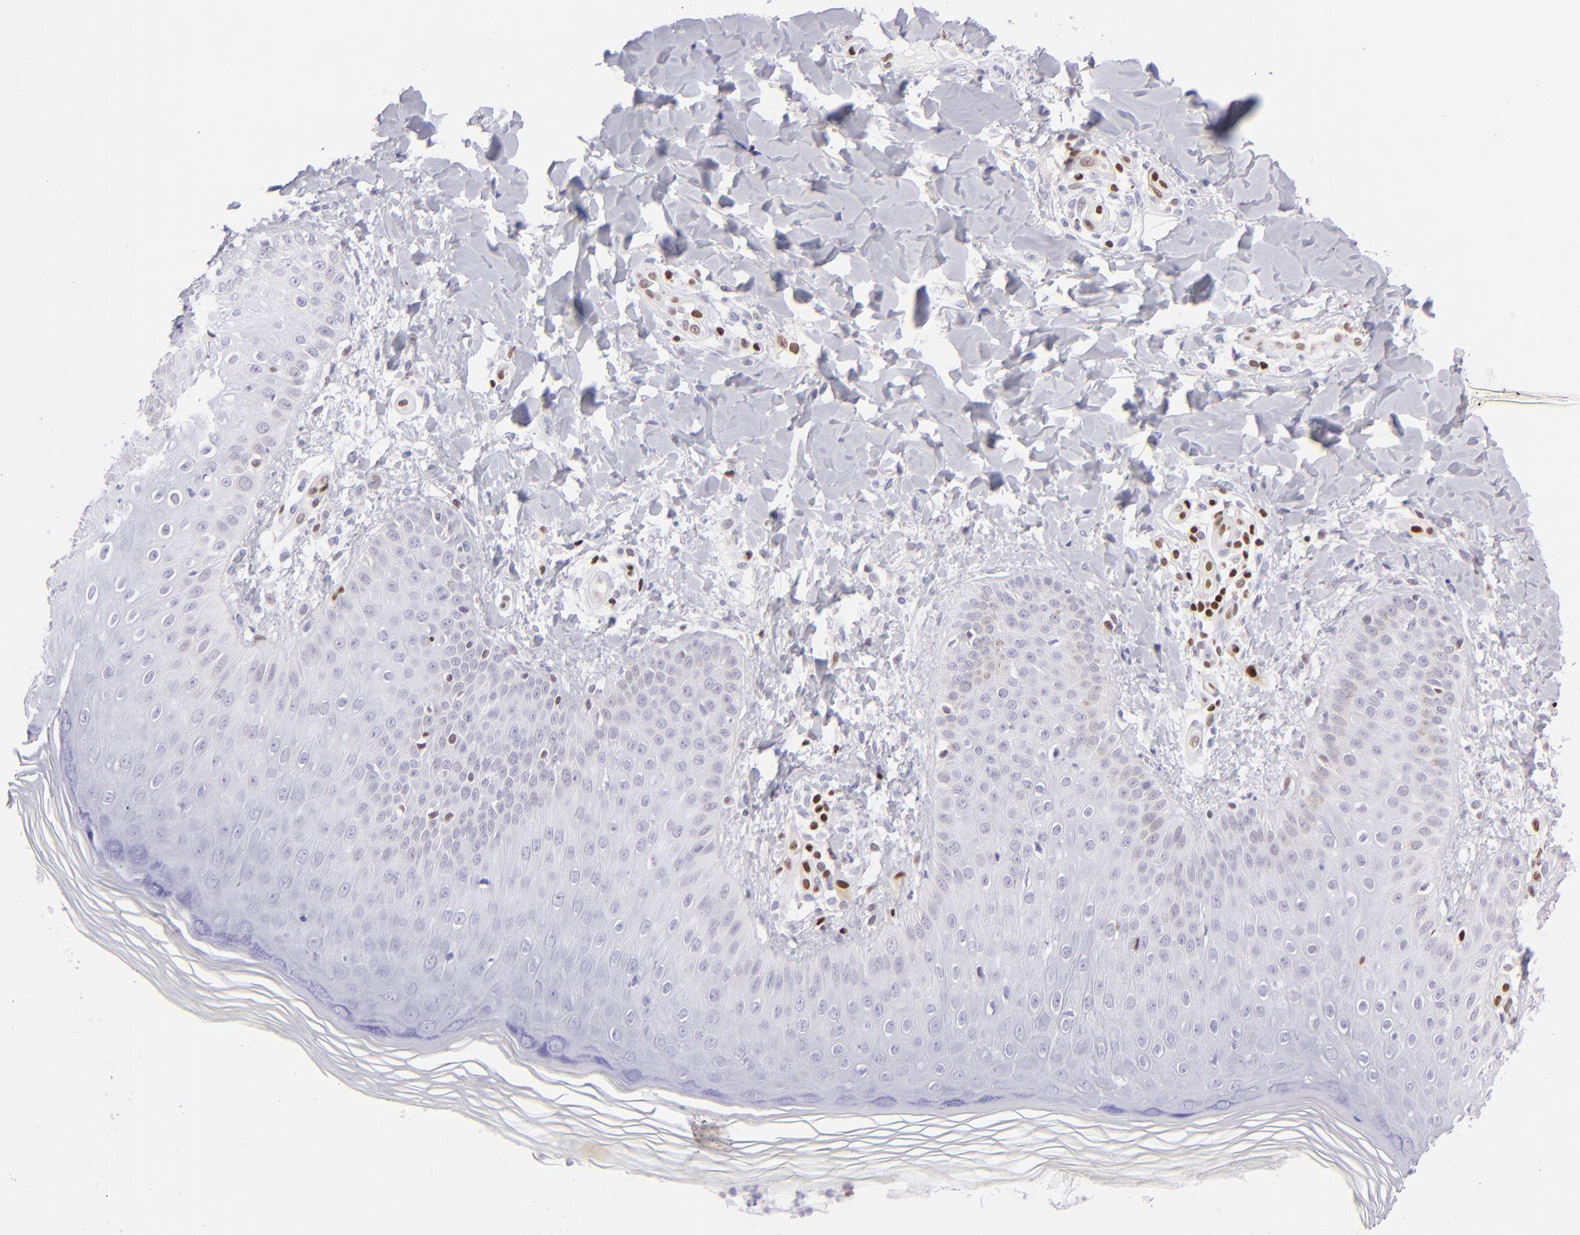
{"staining": {"intensity": "weak", "quantity": "<25%", "location": "nuclear"}, "tissue": "skin", "cell_type": "Epidermal cells", "image_type": "normal", "snomed": [{"axis": "morphology", "description": "Normal tissue, NOS"}, {"axis": "morphology", "description": "Inflammation, NOS"}, {"axis": "topography", "description": "Soft tissue"}, {"axis": "topography", "description": "Anal"}], "caption": "This is a histopathology image of IHC staining of unremarkable skin, which shows no positivity in epidermal cells.", "gene": "ETS1", "patient": {"sex": "female", "age": 15}}